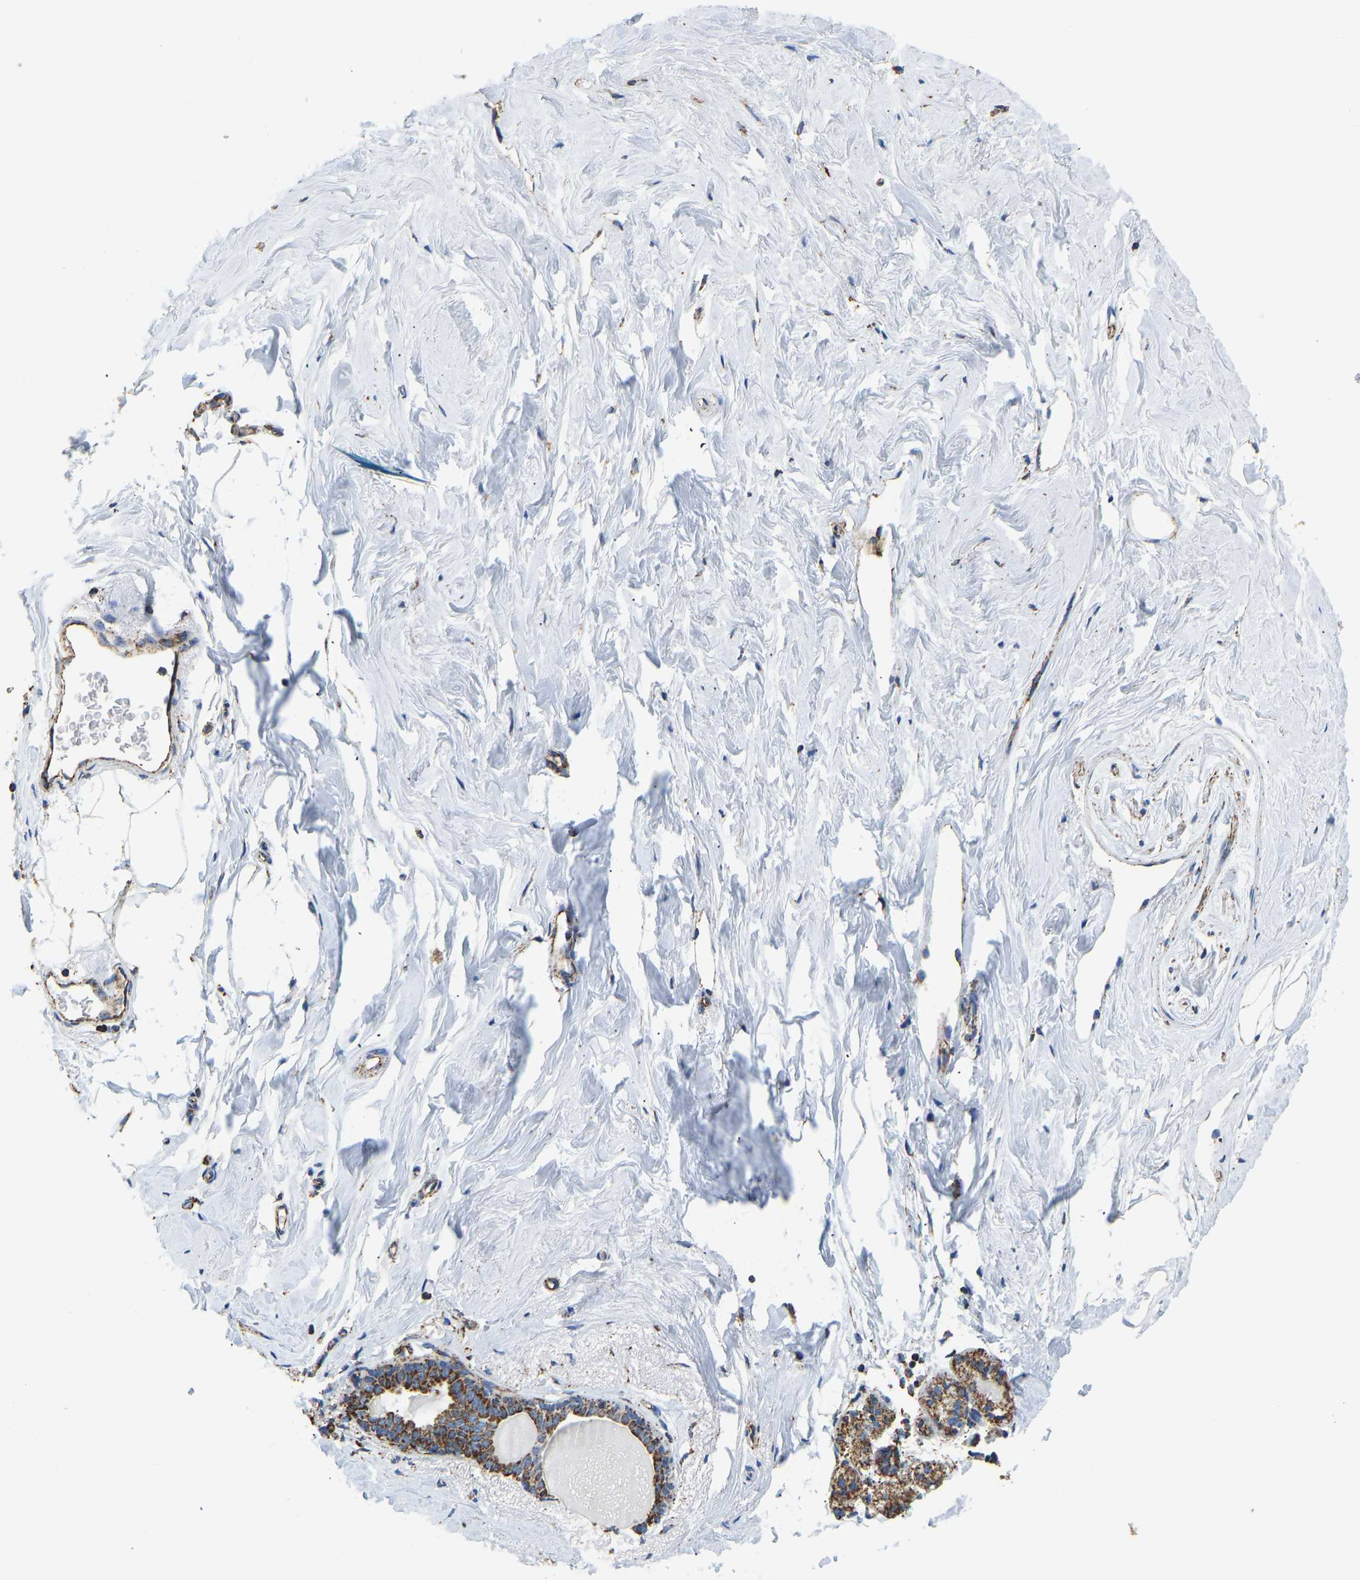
{"staining": {"intensity": "strong", "quantity": ">75%", "location": "cytoplasmic/membranous"}, "tissue": "breast", "cell_type": "Glandular cells", "image_type": "normal", "snomed": [{"axis": "morphology", "description": "Normal tissue, NOS"}, {"axis": "topography", "description": "Breast"}], "caption": "DAB immunohistochemical staining of benign human breast displays strong cytoplasmic/membranous protein positivity in approximately >75% of glandular cells. (brown staining indicates protein expression, while blue staining denotes nuclei).", "gene": "IRX6", "patient": {"sex": "female", "age": 62}}